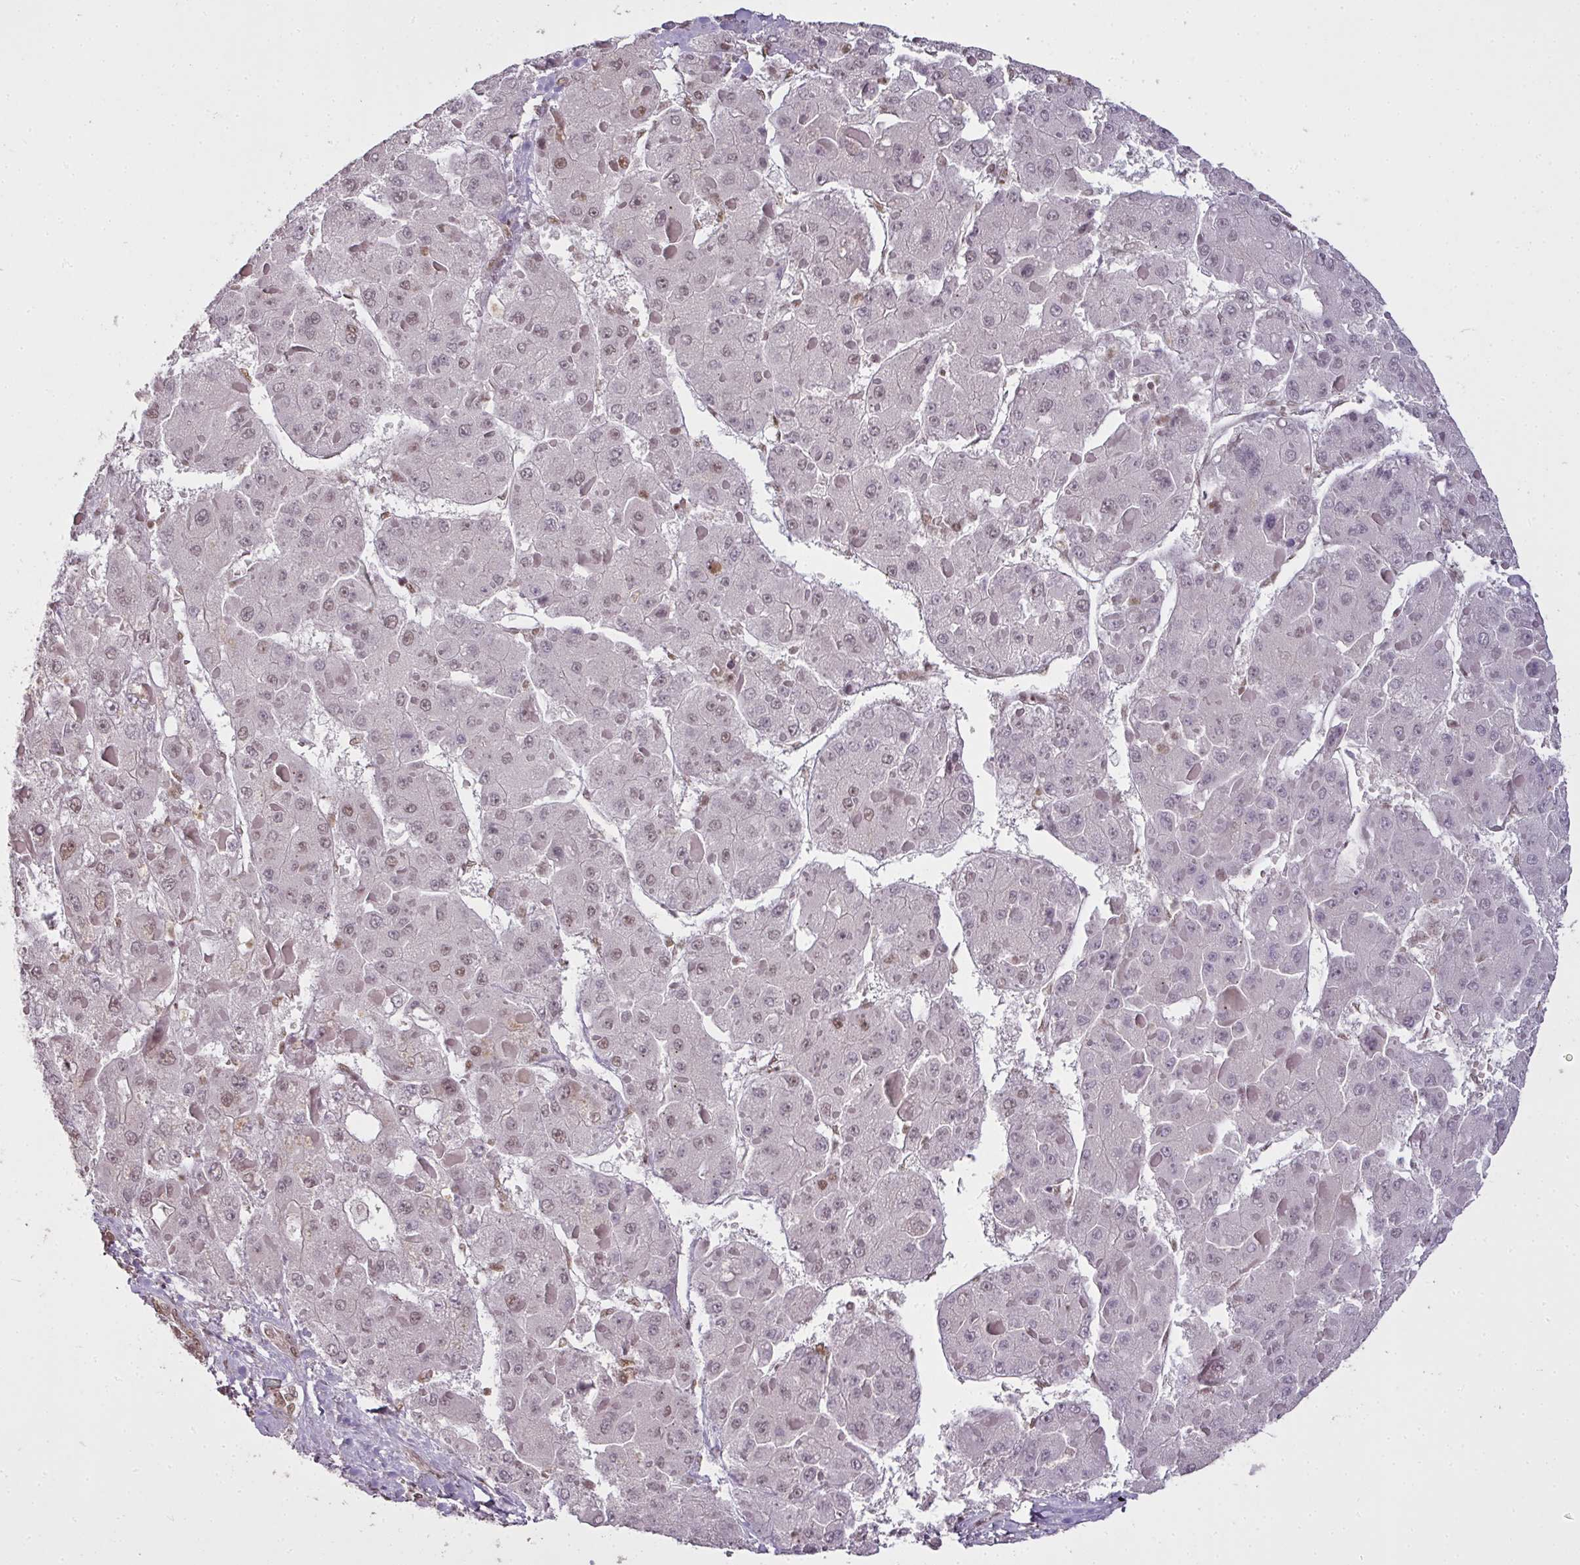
{"staining": {"intensity": "weak", "quantity": "25%-75%", "location": "nuclear"}, "tissue": "liver cancer", "cell_type": "Tumor cells", "image_type": "cancer", "snomed": [{"axis": "morphology", "description": "Carcinoma, Hepatocellular, NOS"}, {"axis": "topography", "description": "Liver"}], "caption": "Protein expression analysis of liver cancer reveals weak nuclear staining in about 25%-75% of tumor cells. (DAB (3,3'-diaminobenzidine) IHC with brightfield microscopy, high magnification).", "gene": "GPRIN2", "patient": {"sex": "female", "age": 73}}